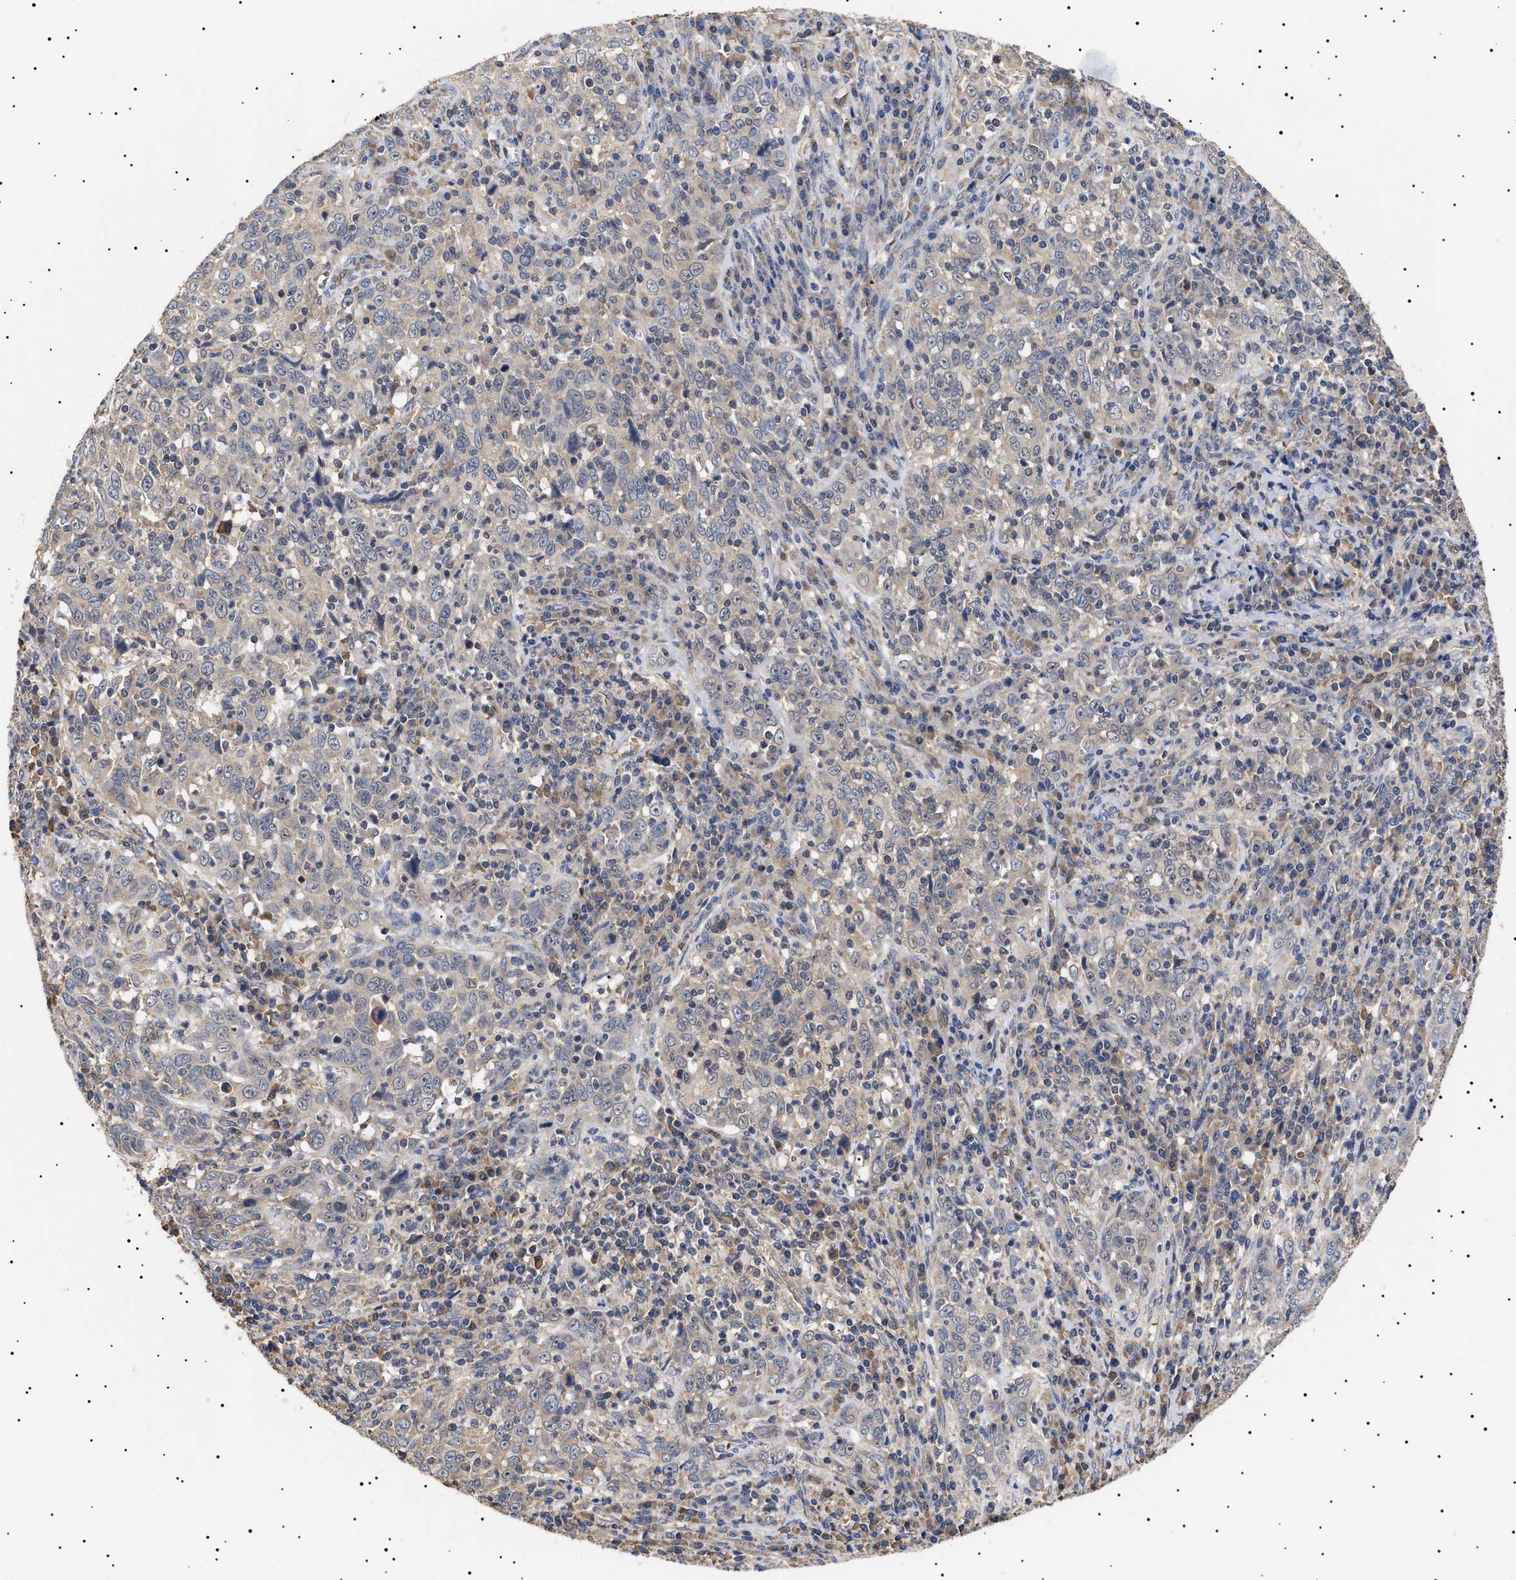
{"staining": {"intensity": "negative", "quantity": "none", "location": "none"}, "tissue": "cervical cancer", "cell_type": "Tumor cells", "image_type": "cancer", "snomed": [{"axis": "morphology", "description": "Squamous cell carcinoma, NOS"}, {"axis": "topography", "description": "Cervix"}], "caption": "DAB immunohistochemical staining of human squamous cell carcinoma (cervical) displays no significant expression in tumor cells.", "gene": "KRBA1", "patient": {"sex": "female", "age": 46}}